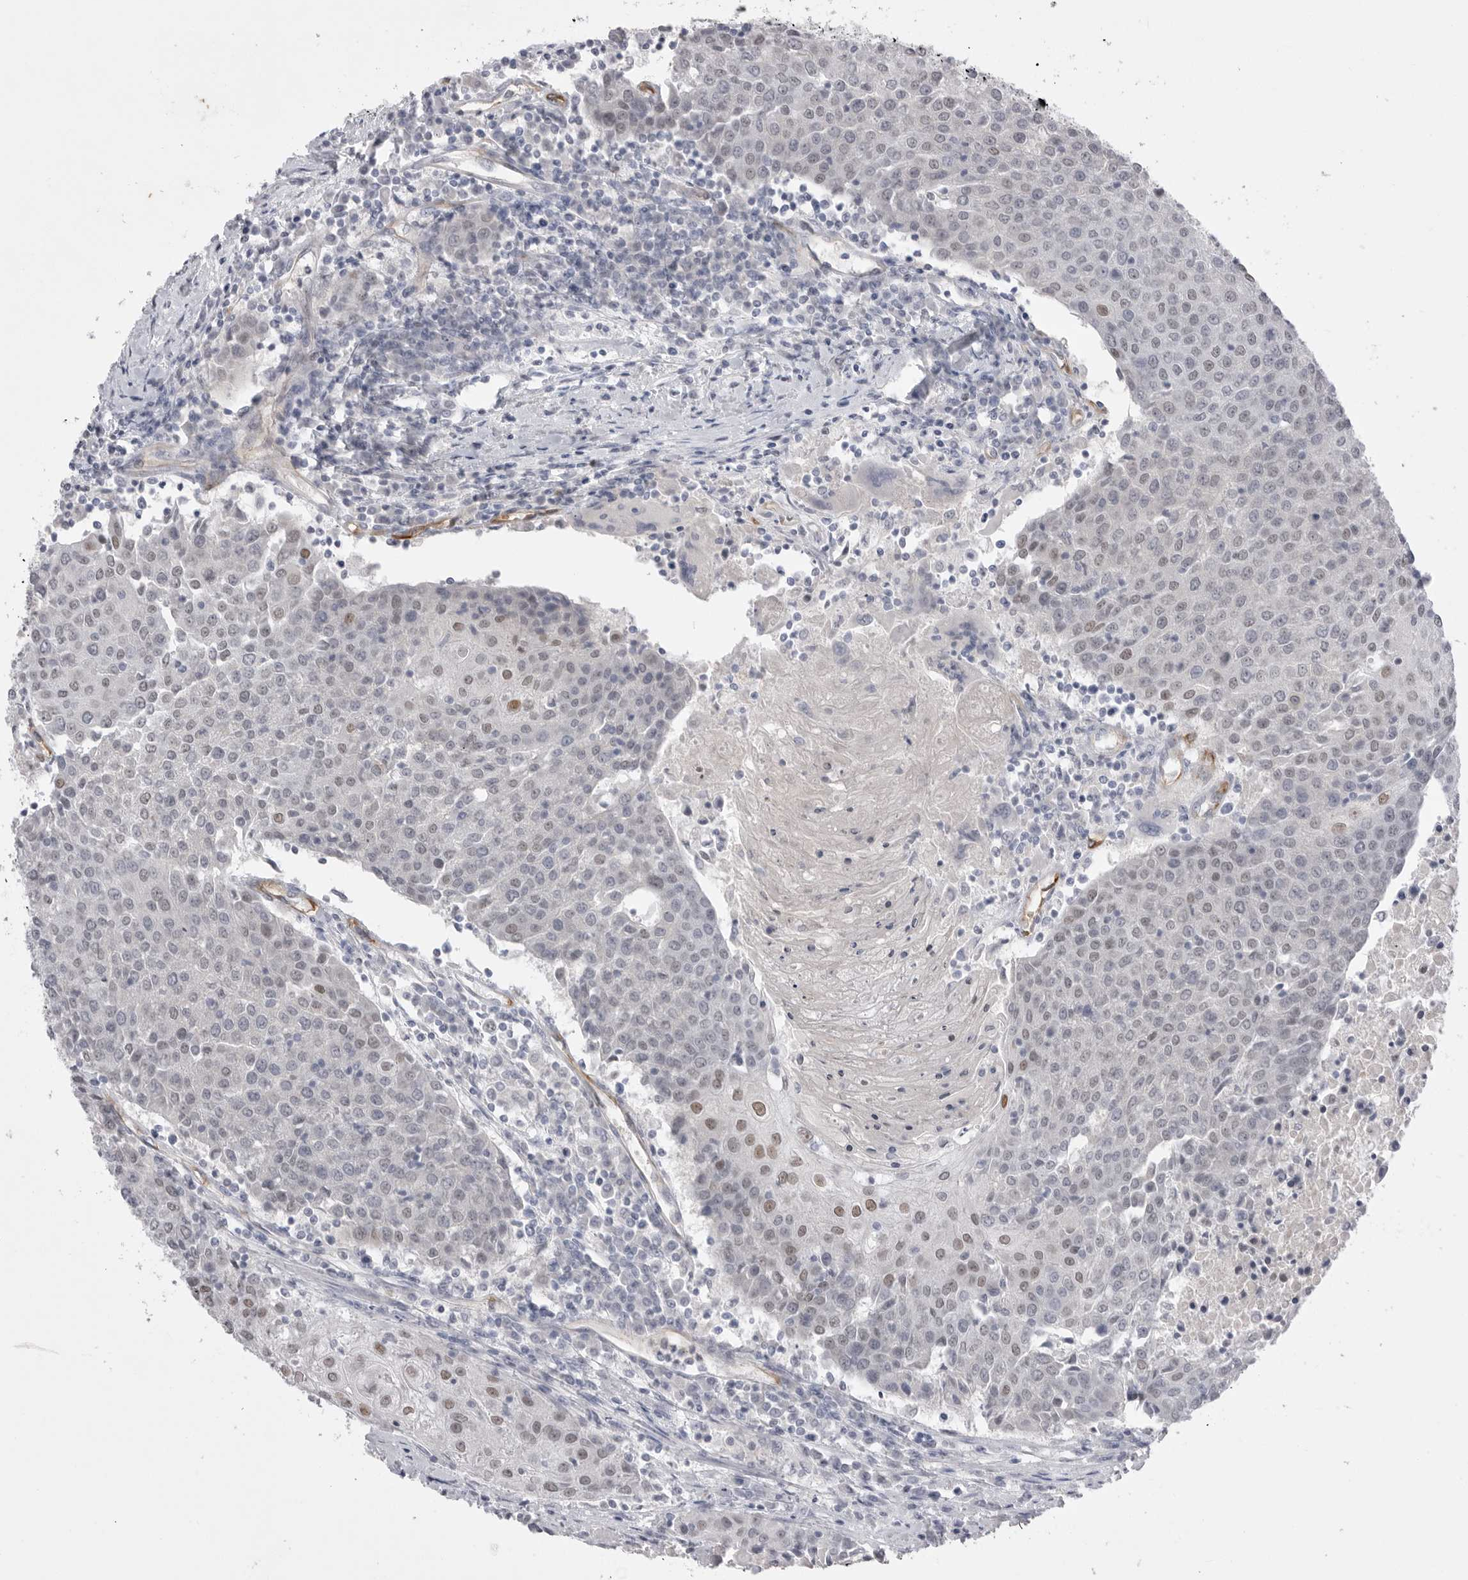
{"staining": {"intensity": "moderate", "quantity": "<25%", "location": "nuclear"}, "tissue": "urothelial cancer", "cell_type": "Tumor cells", "image_type": "cancer", "snomed": [{"axis": "morphology", "description": "Urothelial carcinoma, High grade"}, {"axis": "topography", "description": "Urinary bladder"}], "caption": "Urothelial cancer tissue exhibits moderate nuclear positivity in about <25% of tumor cells", "gene": "ZBTB7B", "patient": {"sex": "female", "age": 85}}